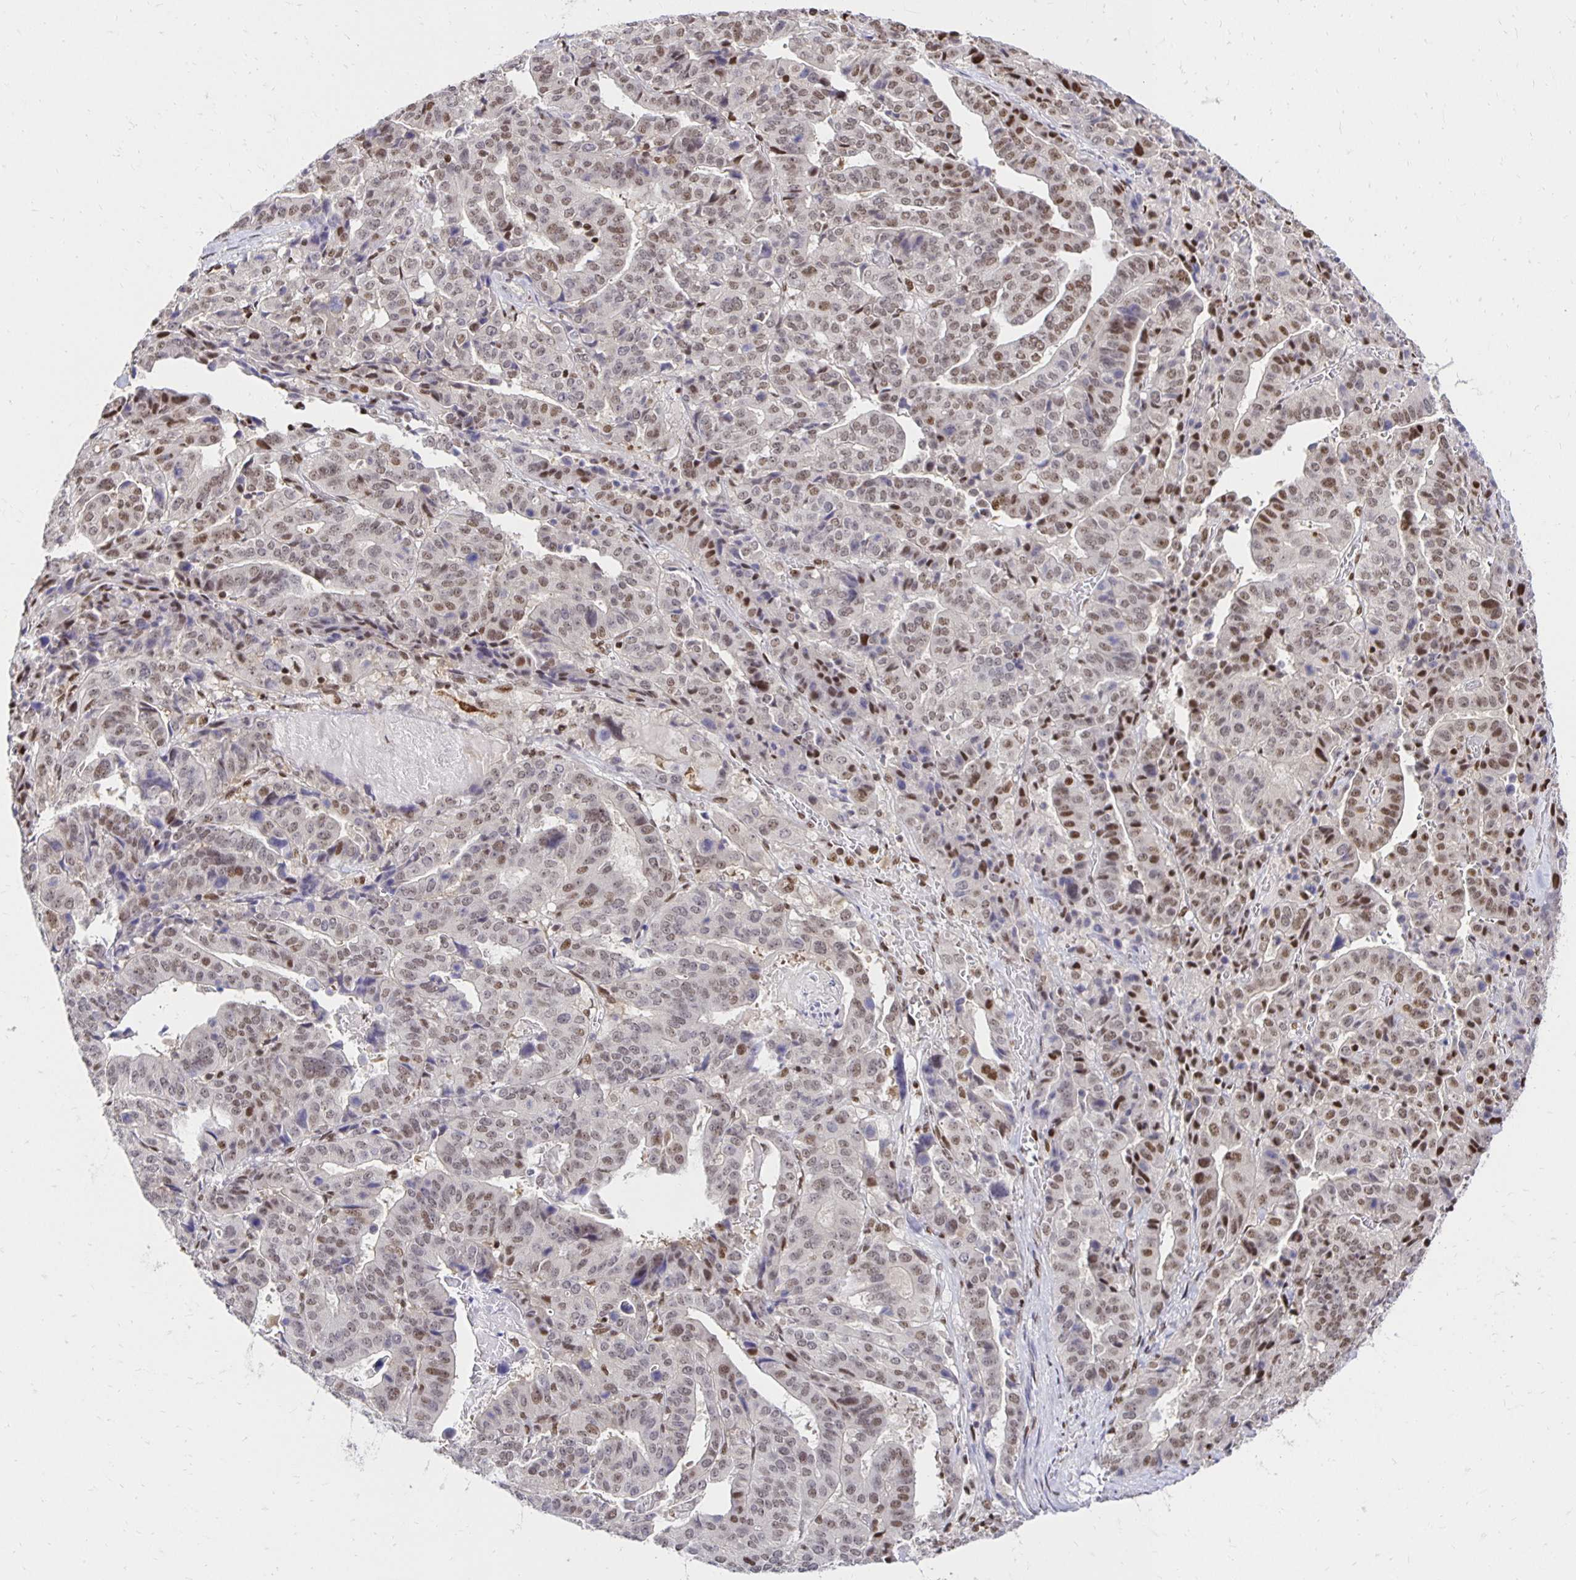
{"staining": {"intensity": "moderate", "quantity": "25%-75%", "location": "nuclear"}, "tissue": "stomach cancer", "cell_type": "Tumor cells", "image_type": "cancer", "snomed": [{"axis": "morphology", "description": "Adenocarcinoma, NOS"}, {"axis": "topography", "description": "Stomach"}], "caption": "Protein analysis of stomach adenocarcinoma tissue displays moderate nuclear positivity in approximately 25%-75% of tumor cells. The protein of interest is shown in brown color, while the nuclei are stained blue.", "gene": "ZNF579", "patient": {"sex": "male", "age": 48}}